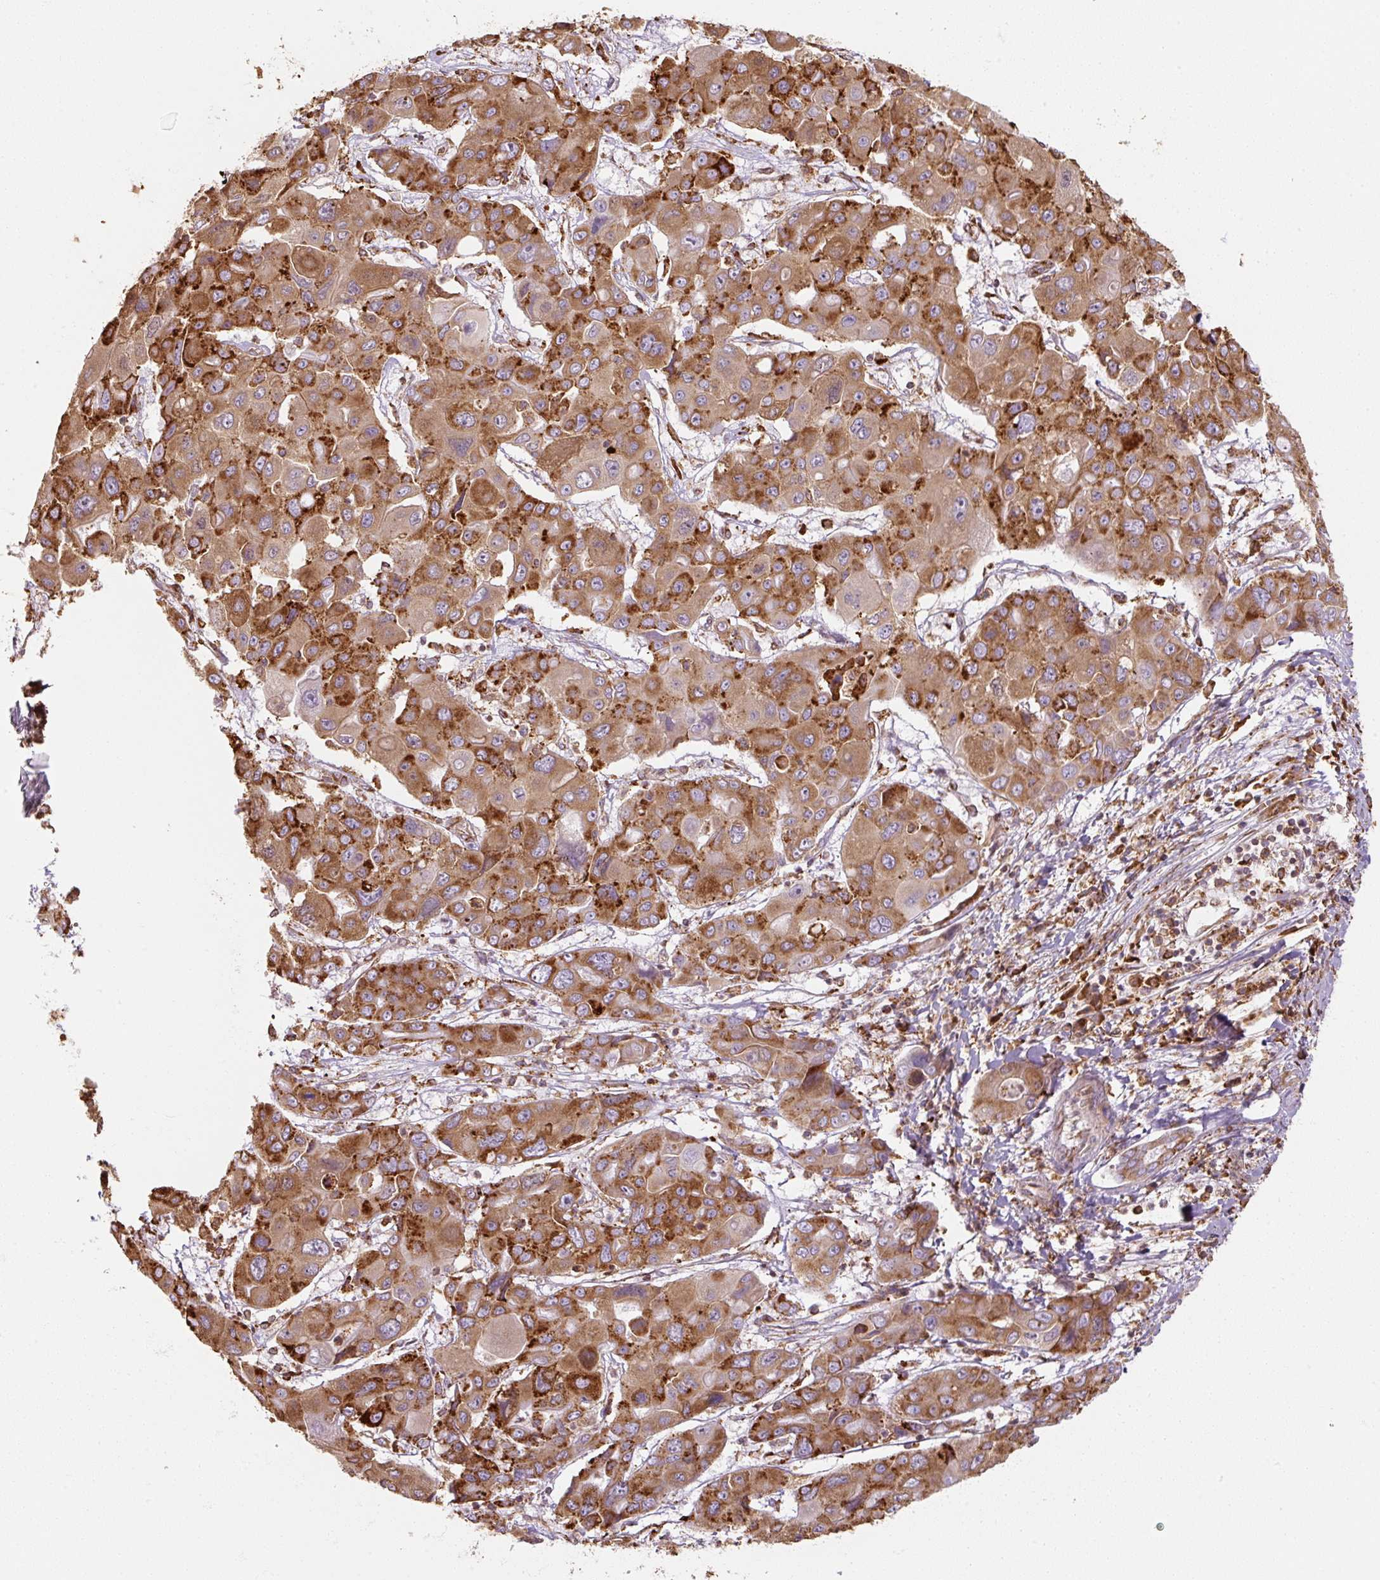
{"staining": {"intensity": "strong", "quantity": ">75%", "location": "cytoplasmic/membranous"}, "tissue": "liver cancer", "cell_type": "Tumor cells", "image_type": "cancer", "snomed": [{"axis": "morphology", "description": "Cholangiocarcinoma"}, {"axis": "topography", "description": "Liver"}], "caption": "Cholangiocarcinoma (liver) was stained to show a protein in brown. There is high levels of strong cytoplasmic/membranous expression in about >75% of tumor cells.", "gene": "PRKCSH", "patient": {"sex": "male", "age": 67}}